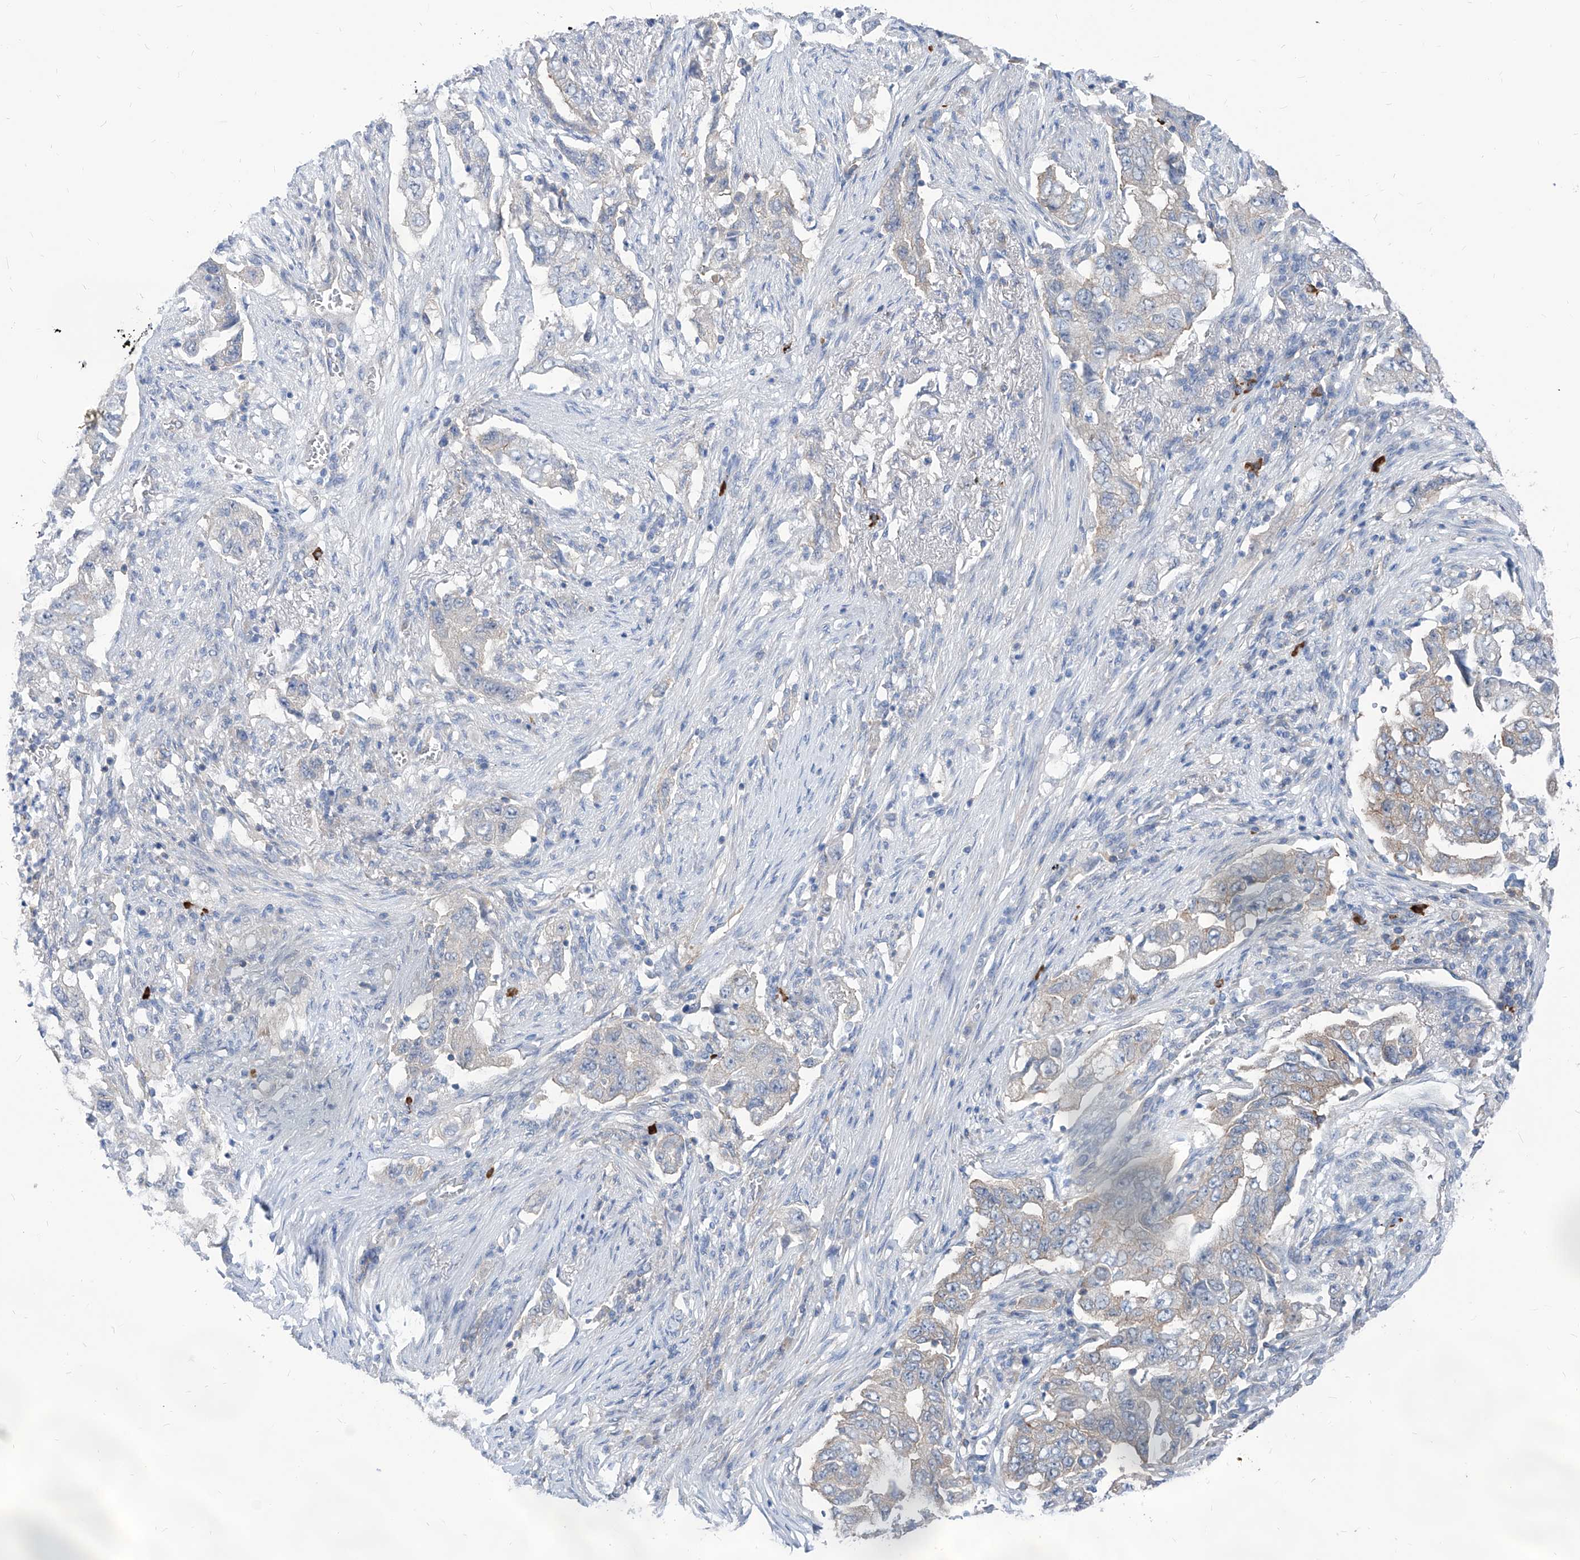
{"staining": {"intensity": "negative", "quantity": "none", "location": "none"}, "tissue": "lung cancer", "cell_type": "Tumor cells", "image_type": "cancer", "snomed": [{"axis": "morphology", "description": "Adenocarcinoma, NOS"}, {"axis": "topography", "description": "Lung"}], "caption": "Immunohistochemistry (IHC) histopathology image of neoplastic tissue: human lung cancer (adenocarcinoma) stained with DAB shows no significant protein staining in tumor cells.", "gene": "AKAP10", "patient": {"sex": "female", "age": 51}}